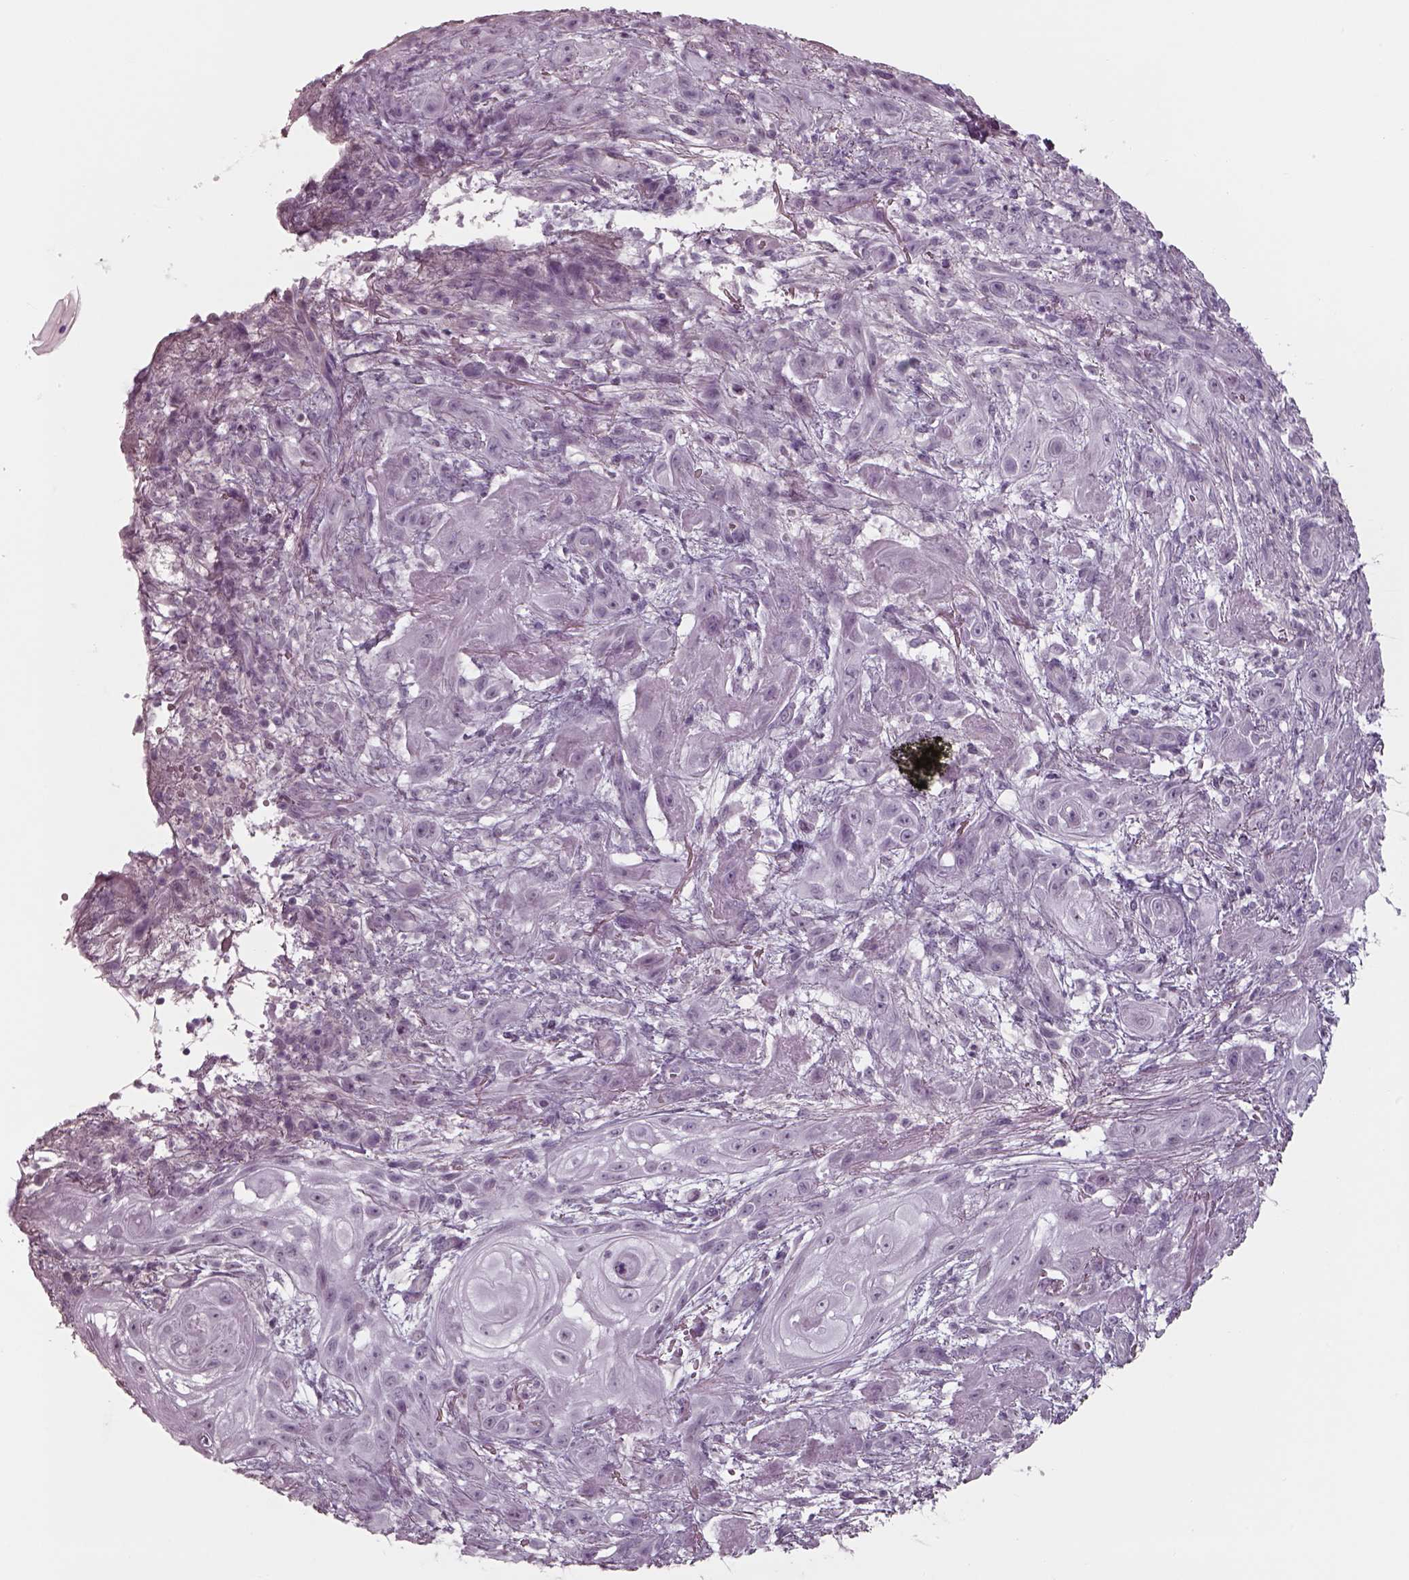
{"staining": {"intensity": "negative", "quantity": "none", "location": "none"}, "tissue": "skin cancer", "cell_type": "Tumor cells", "image_type": "cancer", "snomed": [{"axis": "morphology", "description": "Squamous cell carcinoma, NOS"}, {"axis": "topography", "description": "Skin"}], "caption": "Skin cancer (squamous cell carcinoma) was stained to show a protein in brown. There is no significant staining in tumor cells. (DAB immunohistochemistry (IHC) visualized using brightfield microscopy, high magnification).", "gene": "SEPTIN14", "patient": {"sex": "male", "age": 62}}